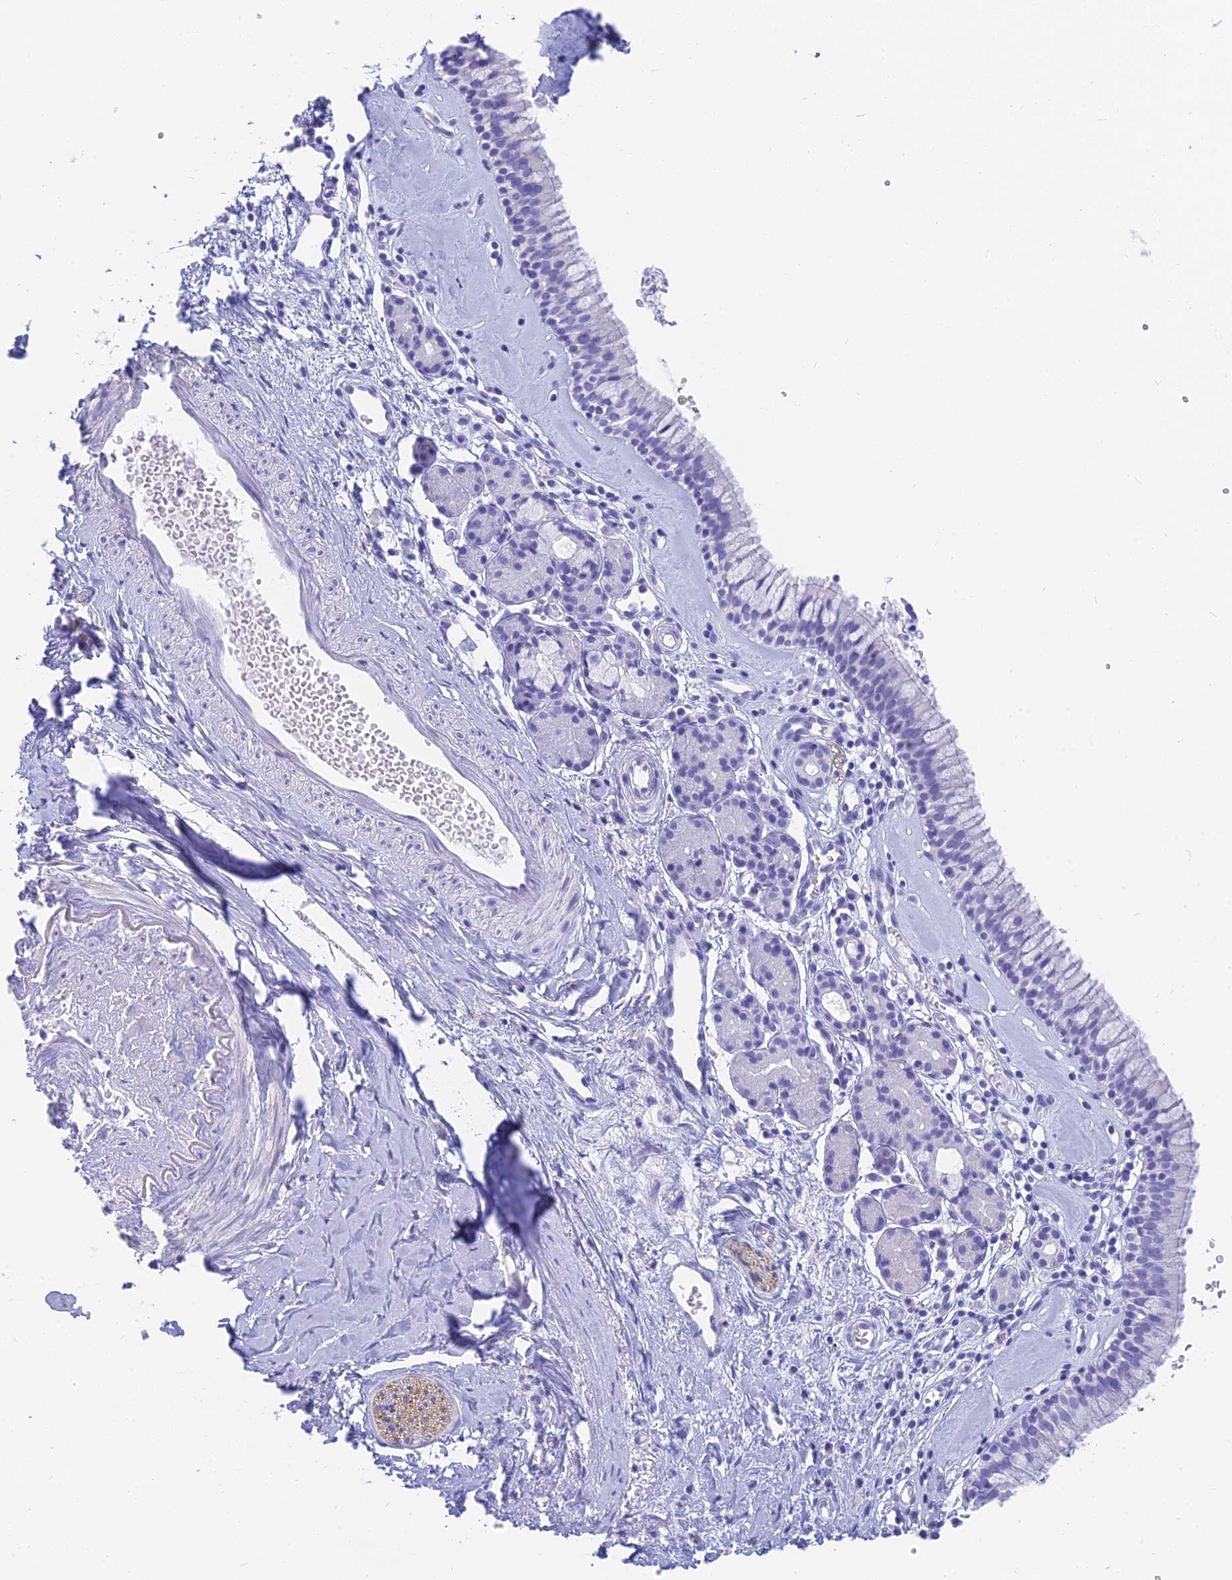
{"staining": {"intensity": "negative", "quantity": "none", "location": "none"}, "tissue": "nasopharynx", "cell_type": "Respiratory epithelial cells", "image_type": "normal", "snomed": [{"axis": "morphology", "description": "Normal tissue, NOS"}, {"axis": "topography", "description": "Nasopharynx"}], "caption": "Immunohistochemistry (IHC) image of normal nasopharynx stained for a protein (brown), which reveals no expression in respiratory epithelial cells. Nuclei are stained in blue.", "gene": "SLC36A2", "patient": {"sex": "male", "age": 82}}